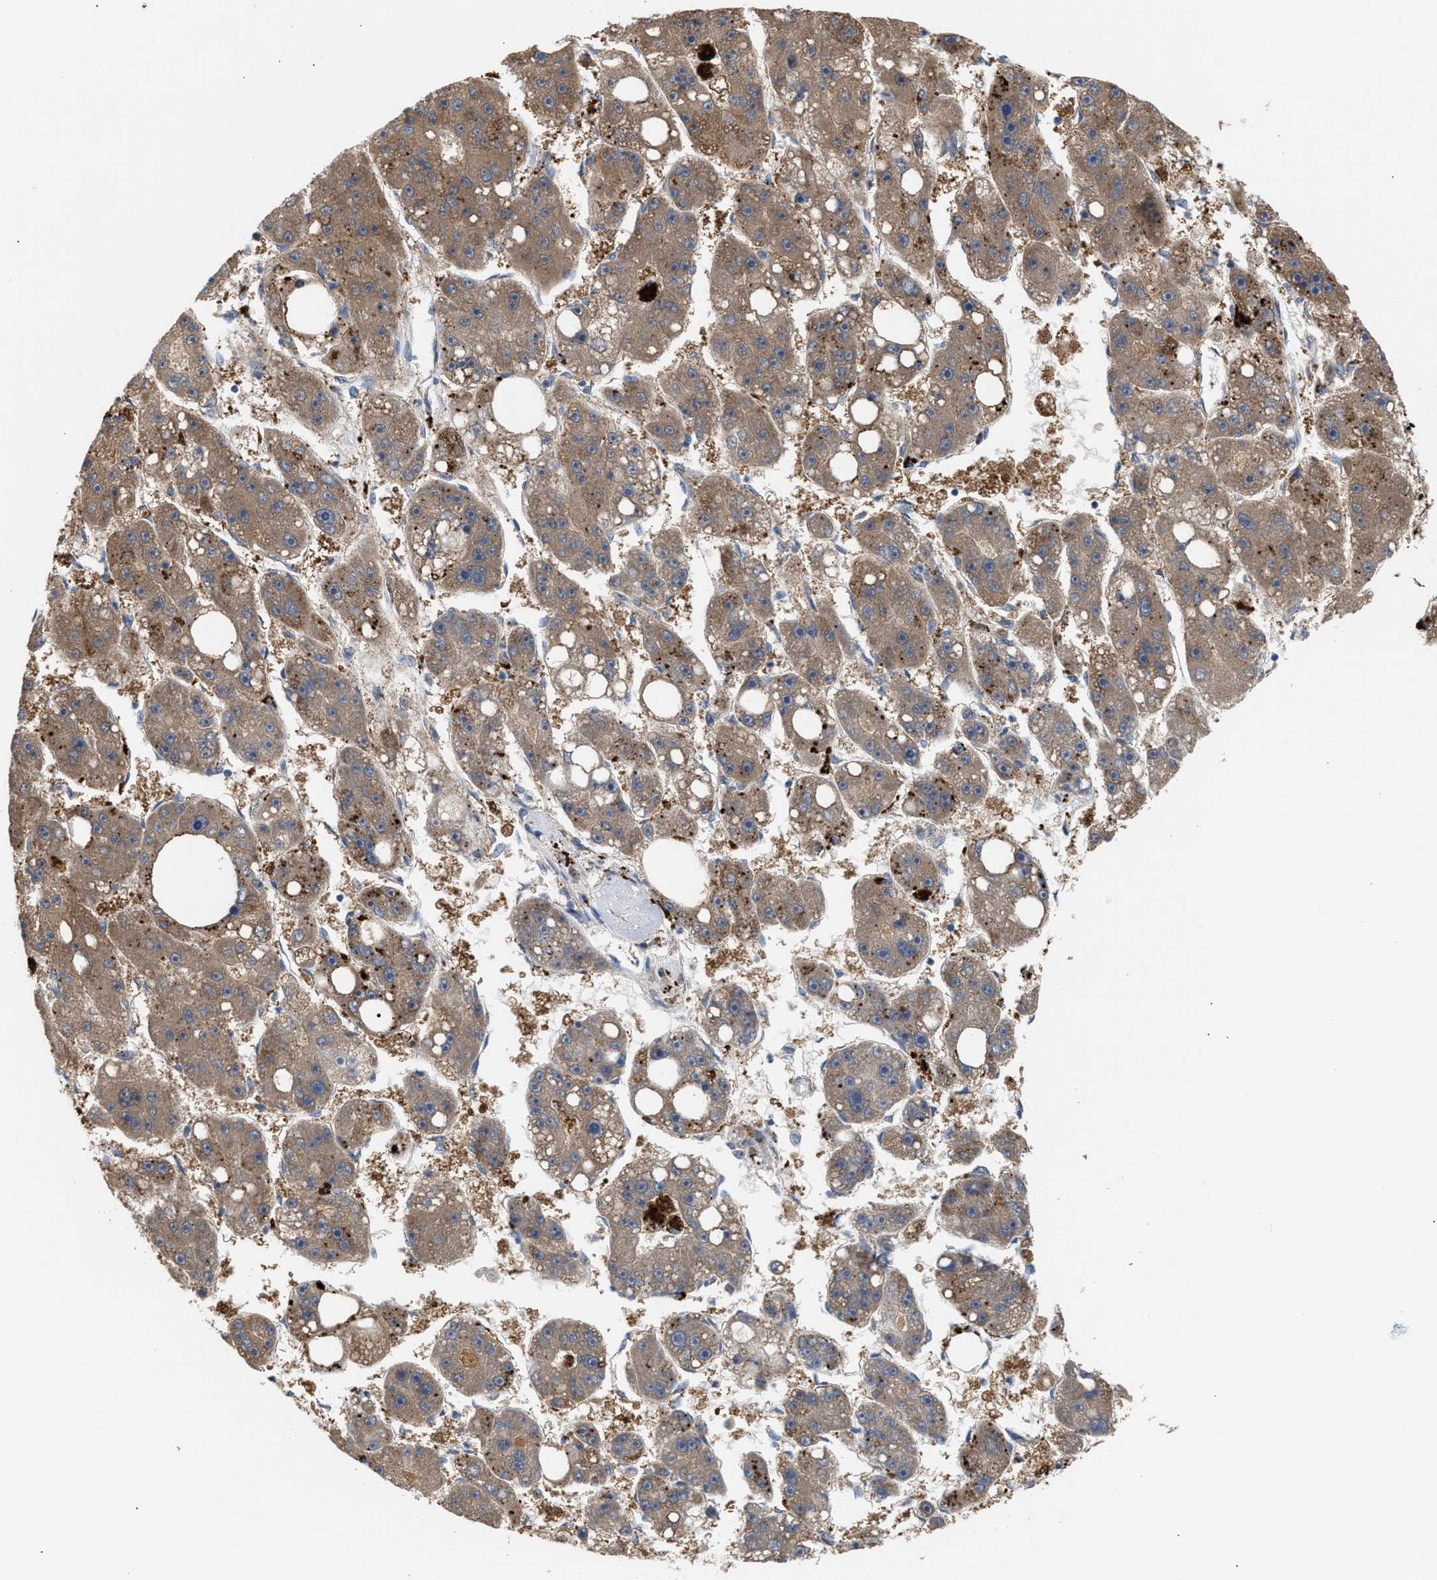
{"staining": {"intensity": "weak", "quantity": ">75%", "location": "cytoplasmic/membranous"}, "tissue": "liver cancer", "cell_type": "Tumor cells", "image_type": "cancer", "snomed": [{"axis": "morphology", "description": "Carcinoma, Hepatocellular, NOS"}, {"axis": "topography", "description": "Liver"}], "caption": "The immunohistochemical stain highlights weak cytoplasmic/membranous positivity in tumor cells of liver cancer tissue.", "gene": "MBTD1", "patient": {"sex": "female", "age": 61}}